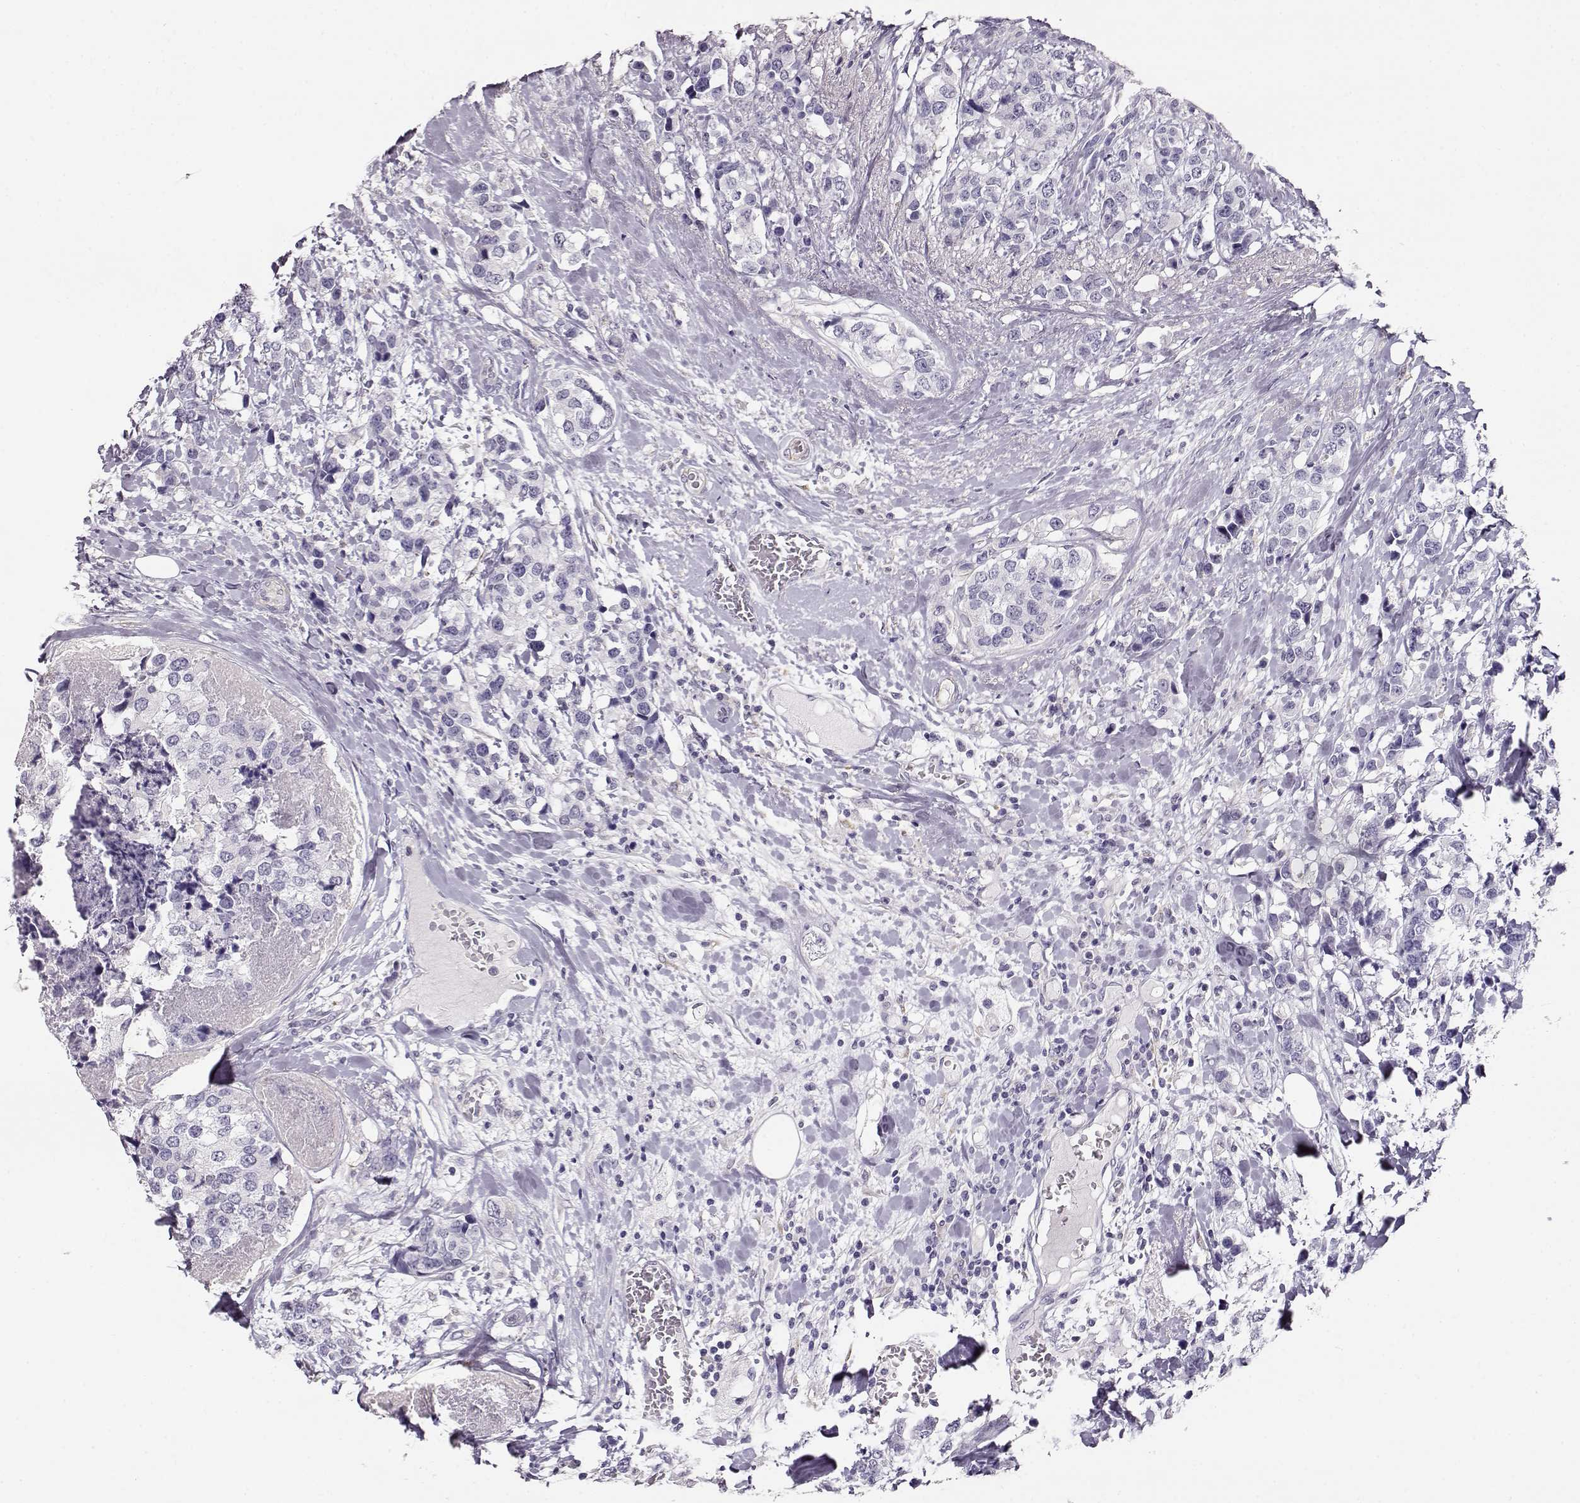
{"staining": {"intensity": "negative", "quantity": "none", "location": "none"}, "tissue": "breast cancer", "cell_type": "Tumor cells", "image_type": "cancer", "snomed": [{"axis": "morphology", "description": "Lobular carcinoma"}, {"axis": "topography", "description": "Breast"}], "caption": "DAB immunohistochemical staining of breast cancer (lobular carcinoma) reveals no significant staining in tumor cells. The staining was performed using DAB (3,3'-diaminobenzidine) to visualize the protein expression in brown, while the nuclei were stained in blue with hematoxylin (Magnification: 20x).", "gene": "RBM44", "patient": {"sex": "female", "age": 59}}